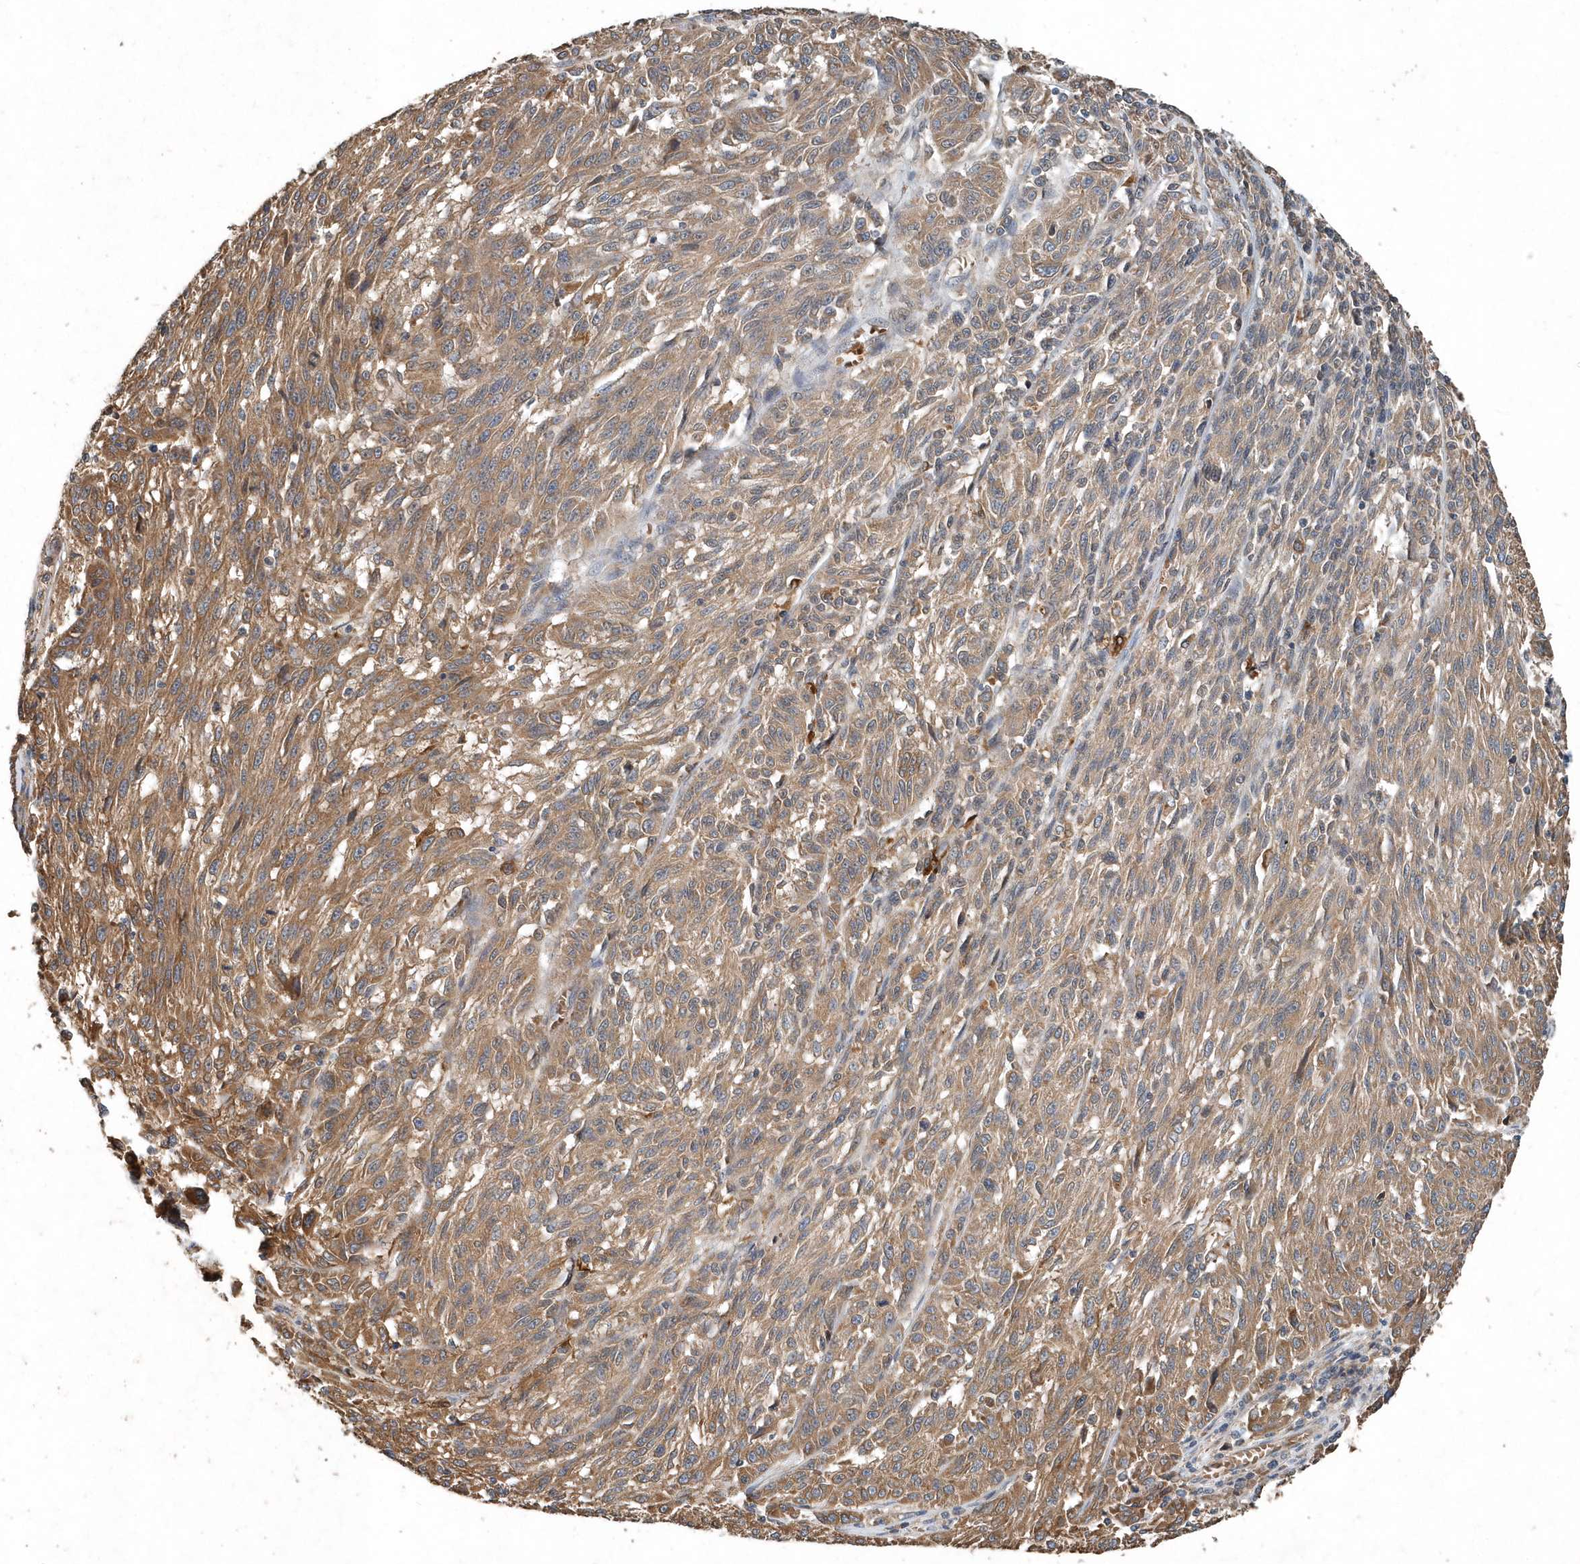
{"staining": {"intensity": "moderate", "quantity": ">75%", "location": "cytoplasmic/membranous"}, "tissue": "melanoma", "cell_type": "Tumor cells", "image_type": "cancer", "snomed": [{"axis": "morphology", "description": "Malignant melanoma, NOS"}, {"axis": "topography", "description": "Skin"}], "caption": "This image demonstrates melanoma stained with IHC to label a protein in brown. The cytoplasmic/membranous of tumor cells show moderate positivity for the protein. Nuclei are counter-stained blue.", "gene": "SCFD2", "patient": {"sex": "male", "age": 53}}